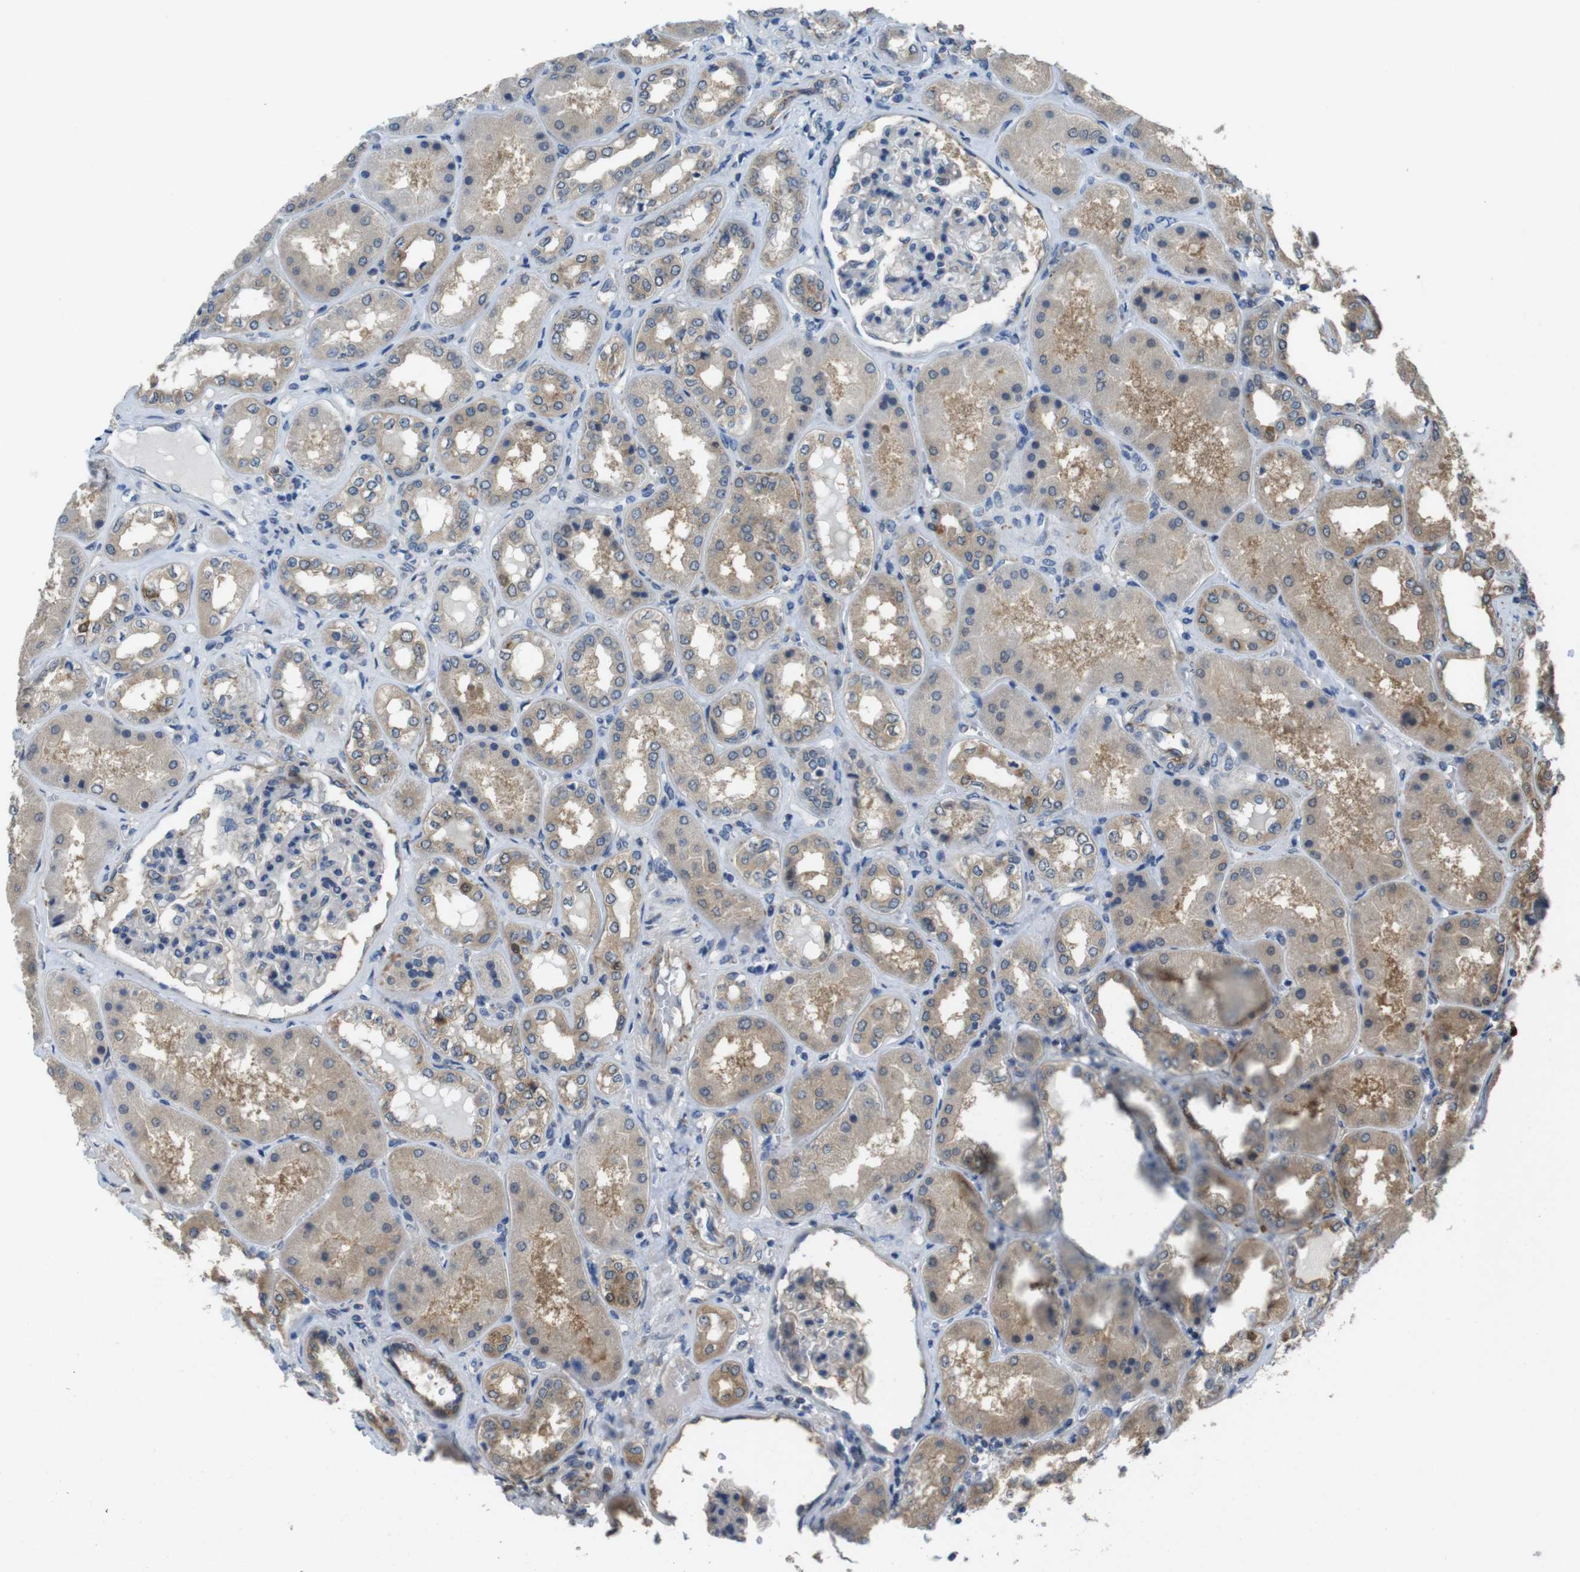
{"staining": {"intensity": "moderate", "quantity": "<25%", "location": "cytoplasmic/membranous"}, "tissue": "kidney", "cell_type": "Cells in glomeruli", "image_type": "normal", "snomed": [{"axis": "morphology", "description": "Normal tissue, NOS"}, {"axis": "topography", "description": "Kidney"}], "caption": "Kidney was stained to show a protein in brown. There is low levels of moderate cytoplasmic/membranous positivity in approximately <25% of cells in glomeruli.", "gene": "RAB6A", "patient": {"sex": "female", "age": 56}}